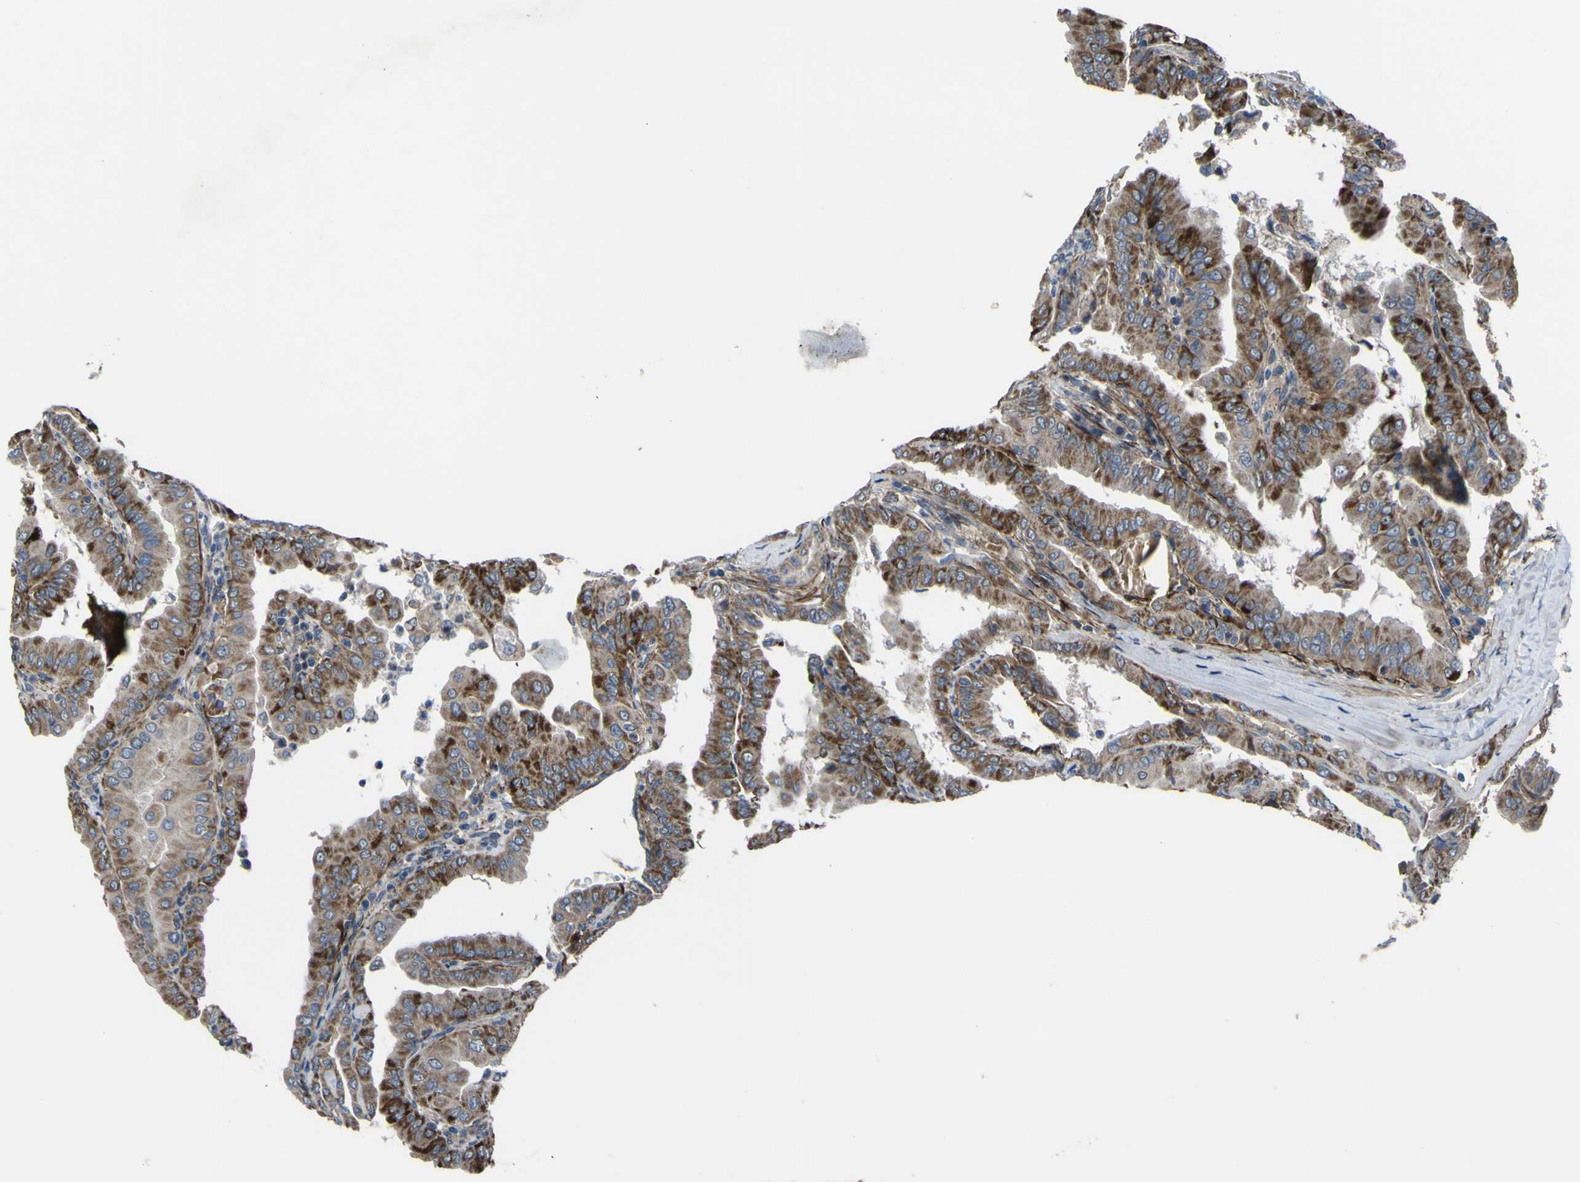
{"staining": {"intensity": "strong", "quantity": ">75%", "location": "cytoplasmic/membranous"}, "tissue": "thyroid cancer", "cell_type": "Tumor cells", "image_type": "cancer", "snomed": [{"axis": "morphology", "description": "Papillary adenocarcinoma, NOS"}, {"axis": "topography", "description": "Thyroid gland"}], "caption": "Approximately >75% of tumor cells in human thyroid cancer exhibit strong cytoplasmic/membranous protein staining as visualized by brown immunohistochemical staining.", "gene": "GPLD1", "patient": {"sex": "male", "age": 33}}